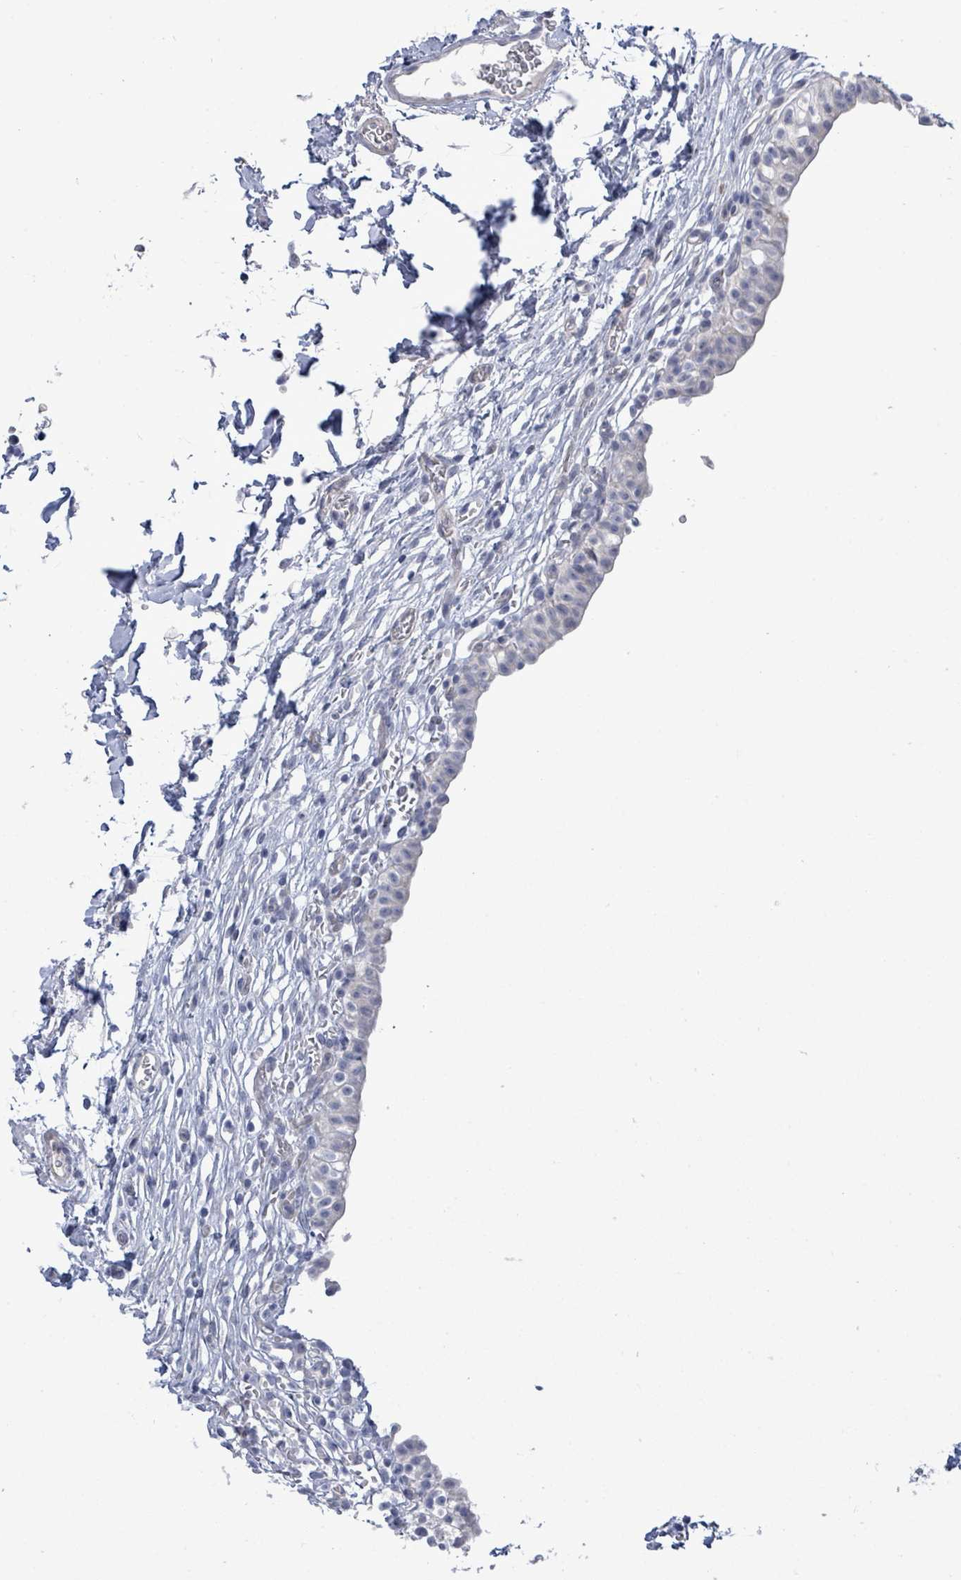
{"staining": {"intensity": "negative", "quantity": "none", "location": "none"}, "tissue": "urinary bladder", "cell_type": "Urothelial cells", "image_type": "normal", "snomed": [{"axis": "morphology", "description": "Normal tissue, NOS"}, {"axis": "topography", "description": "Urinary bladder"}, {"axis": "topography", "description": "Peripheral nerve tissue"}], "caption": "Immunohistochemistry of unremarkable human urinary bladder shows no staining in urothelial cells.", "gene": "CT45A10", "patient": {"sex": "male", "age": 55}}